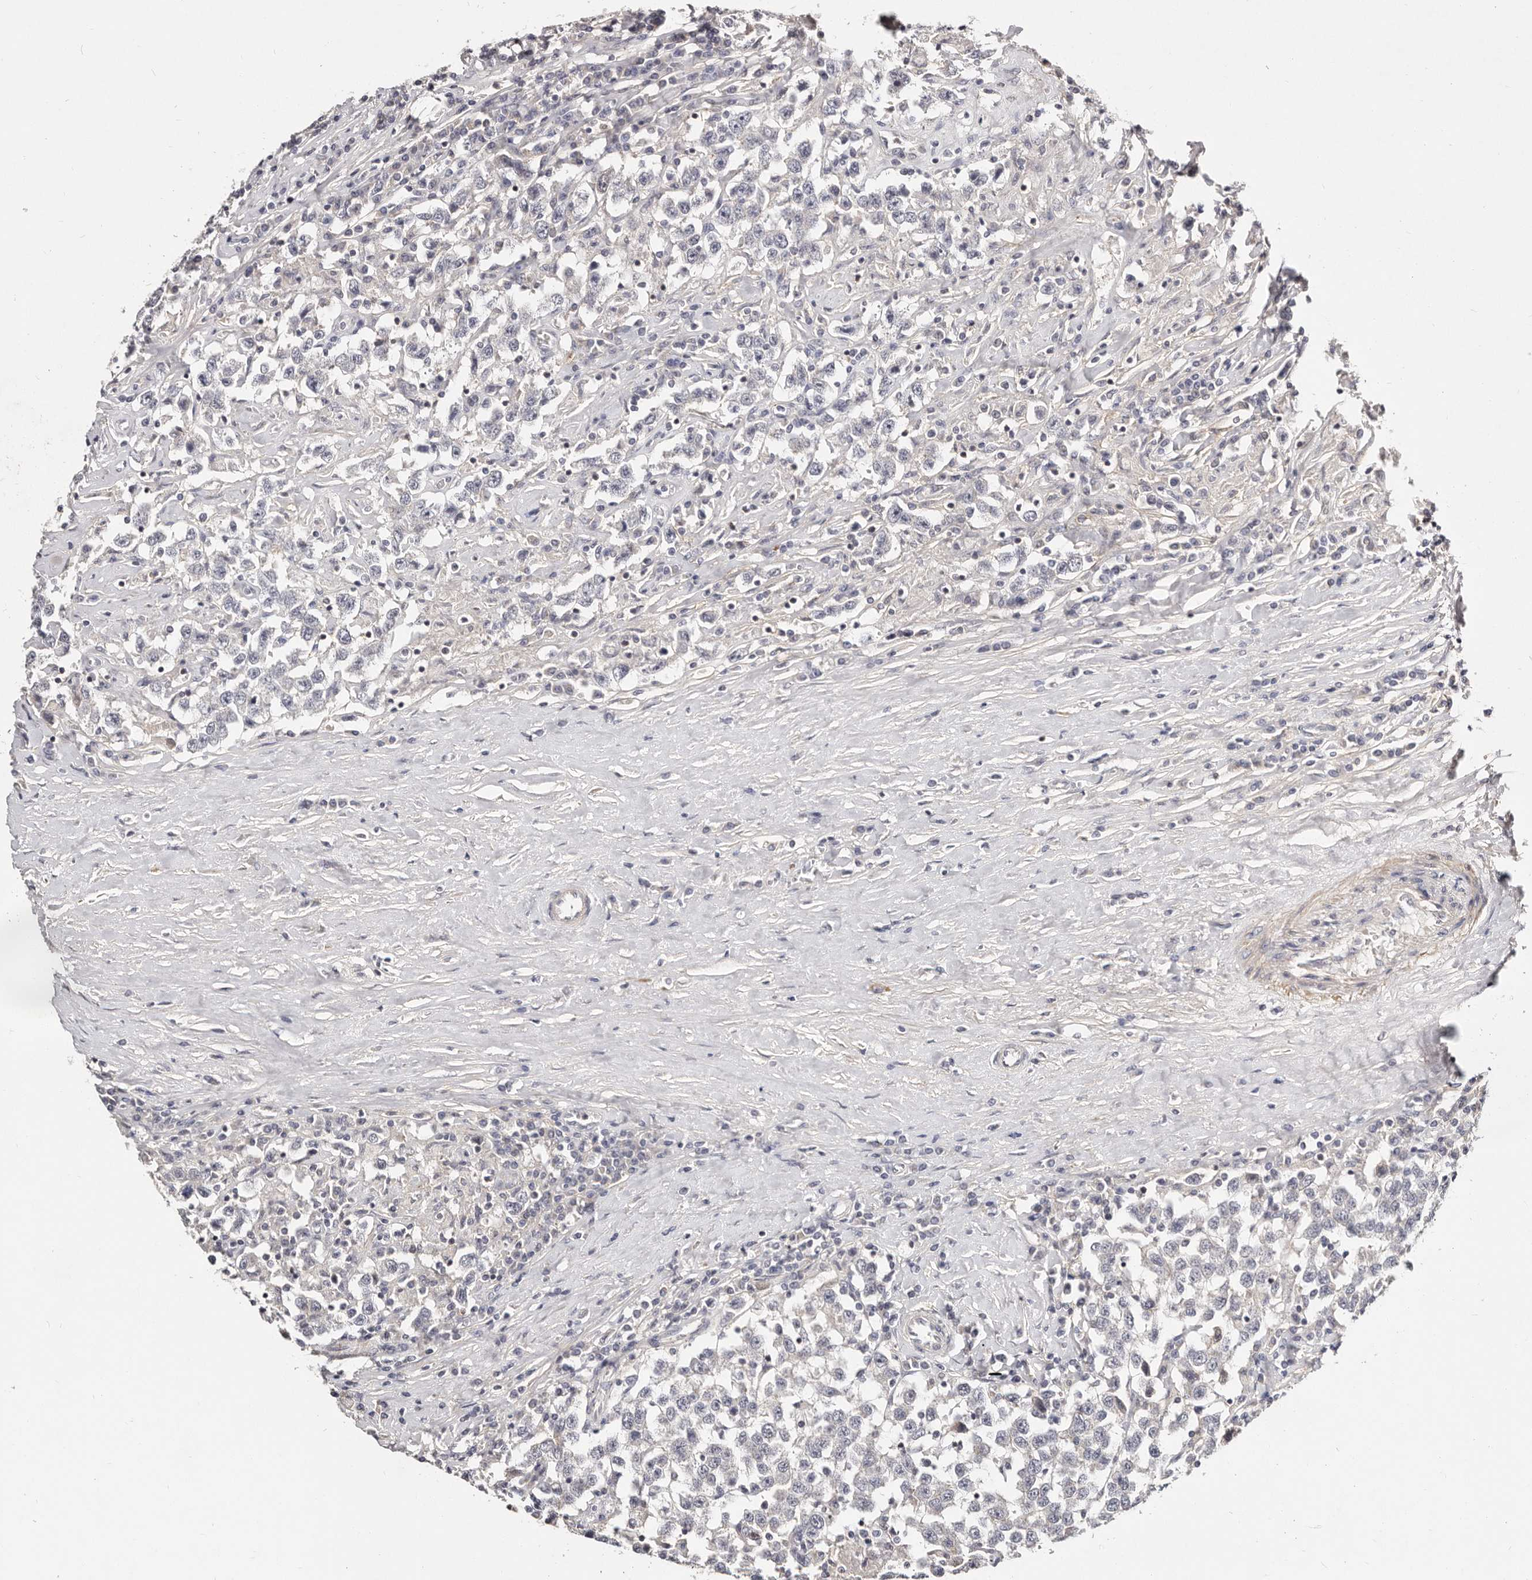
{"staining": {"intensity": "negative", "quantity": "none", "location": "none"}, "tissue": "testis cancer", "cell_type": "Tumor cells", "image_type": "cancer", "snomed": [{"axis": "morphology", "description": "Seminoma, NOS"}, {"axis": "topography", "description": "Testis"}], "caption": "This is an immunohistochemistry (IHC) histopathology image of testis cancer (seminoma). There is no expression in tumor cells.", "gene": "MRPS33", "patient": {"sex": "male", "age": 41}}